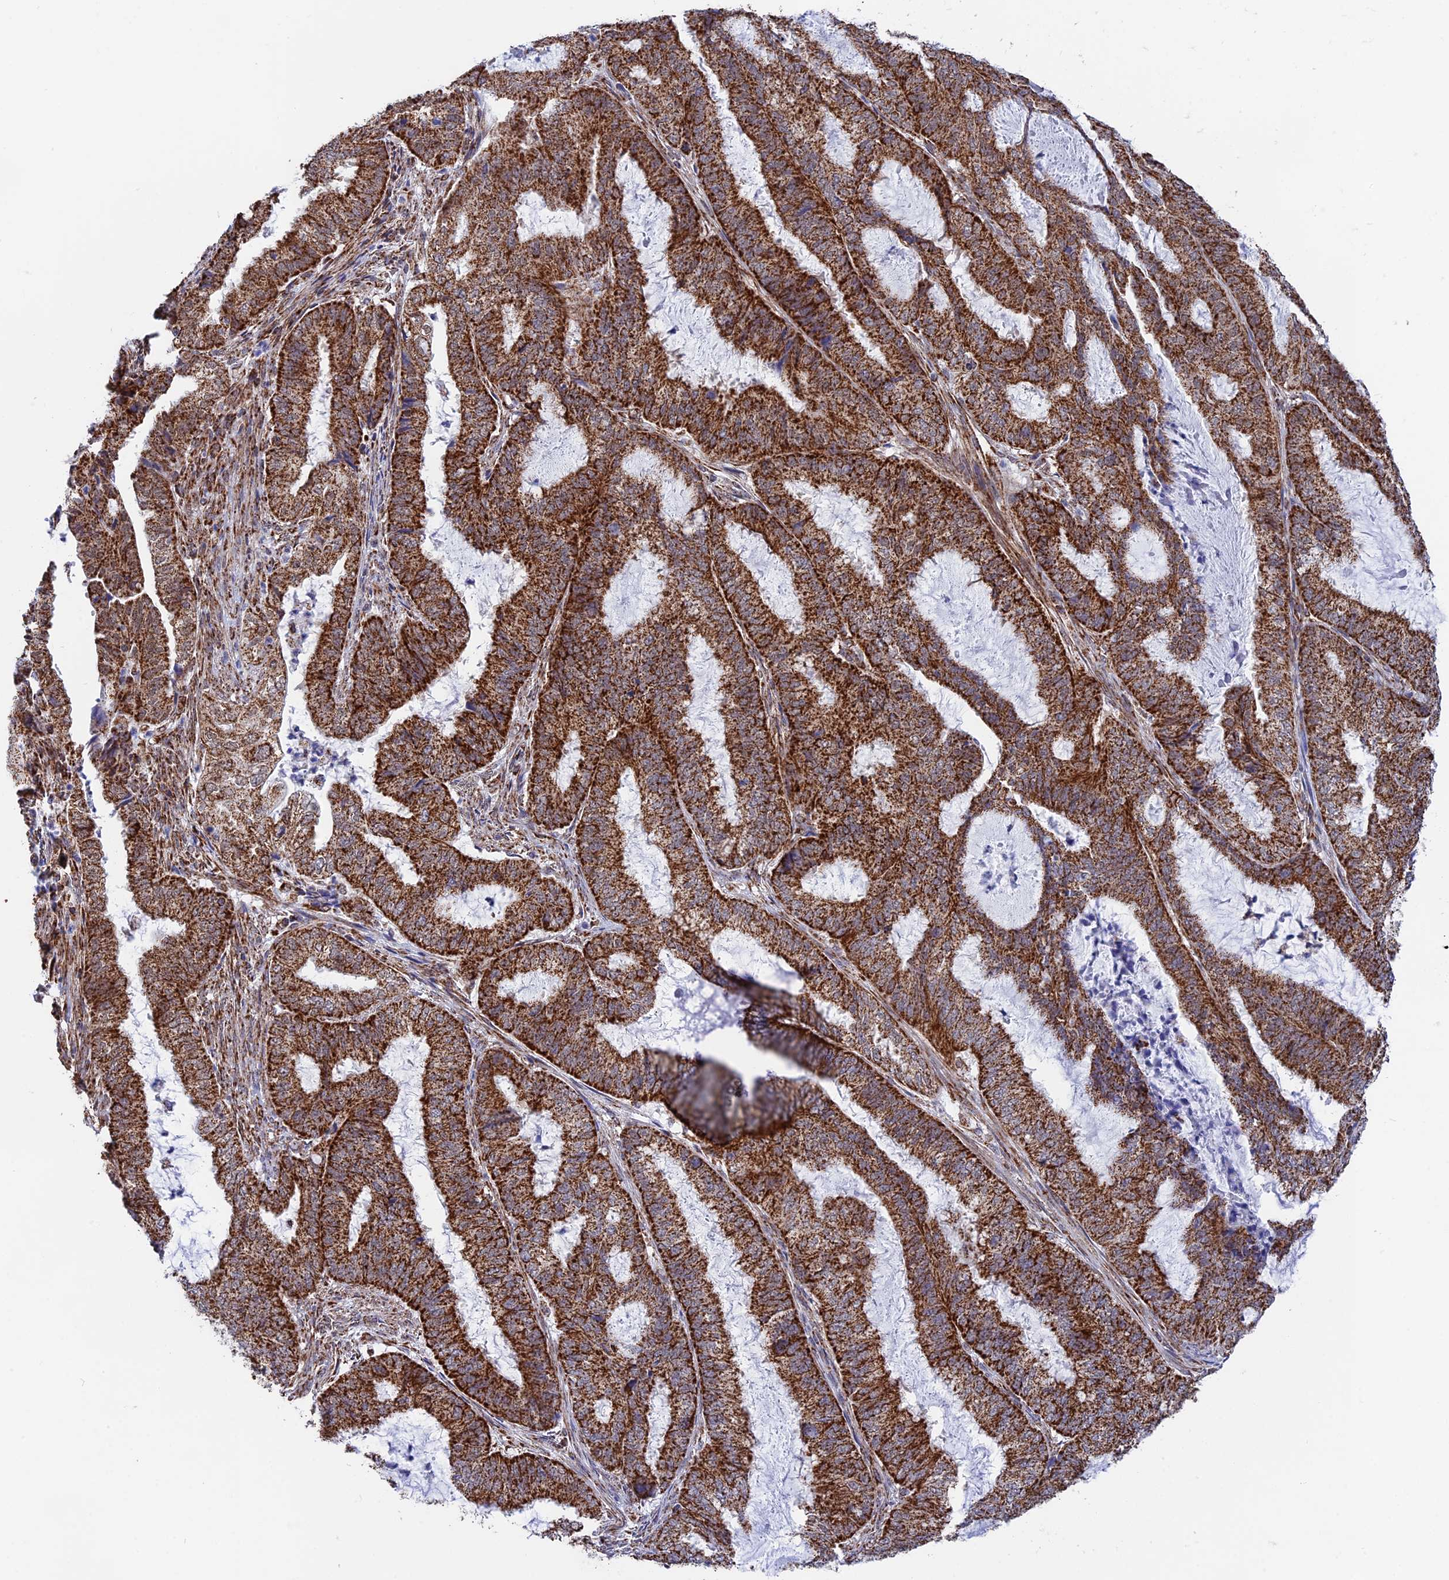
{"staining": {"intensity": "strong", "quantity": ">75%", "location": "cytoplasmic/membranous"}, "tissue": "endometrial cancer", "cell_type": "Tumor cells", "image_type": "cancer", "snomed": [{"axis": "morphology", "description": "Adenocarcinoma, NOS"}, {"axis": "topography", "description": "Endometrium"}], "caption": "Adenocarcinoma (endometrial) tissue reveals strong cytoplasmic/membranous expression in about >75% of tumor cells", "gene": "CDC16", "patient": {"sex": "female", "age": 51}}